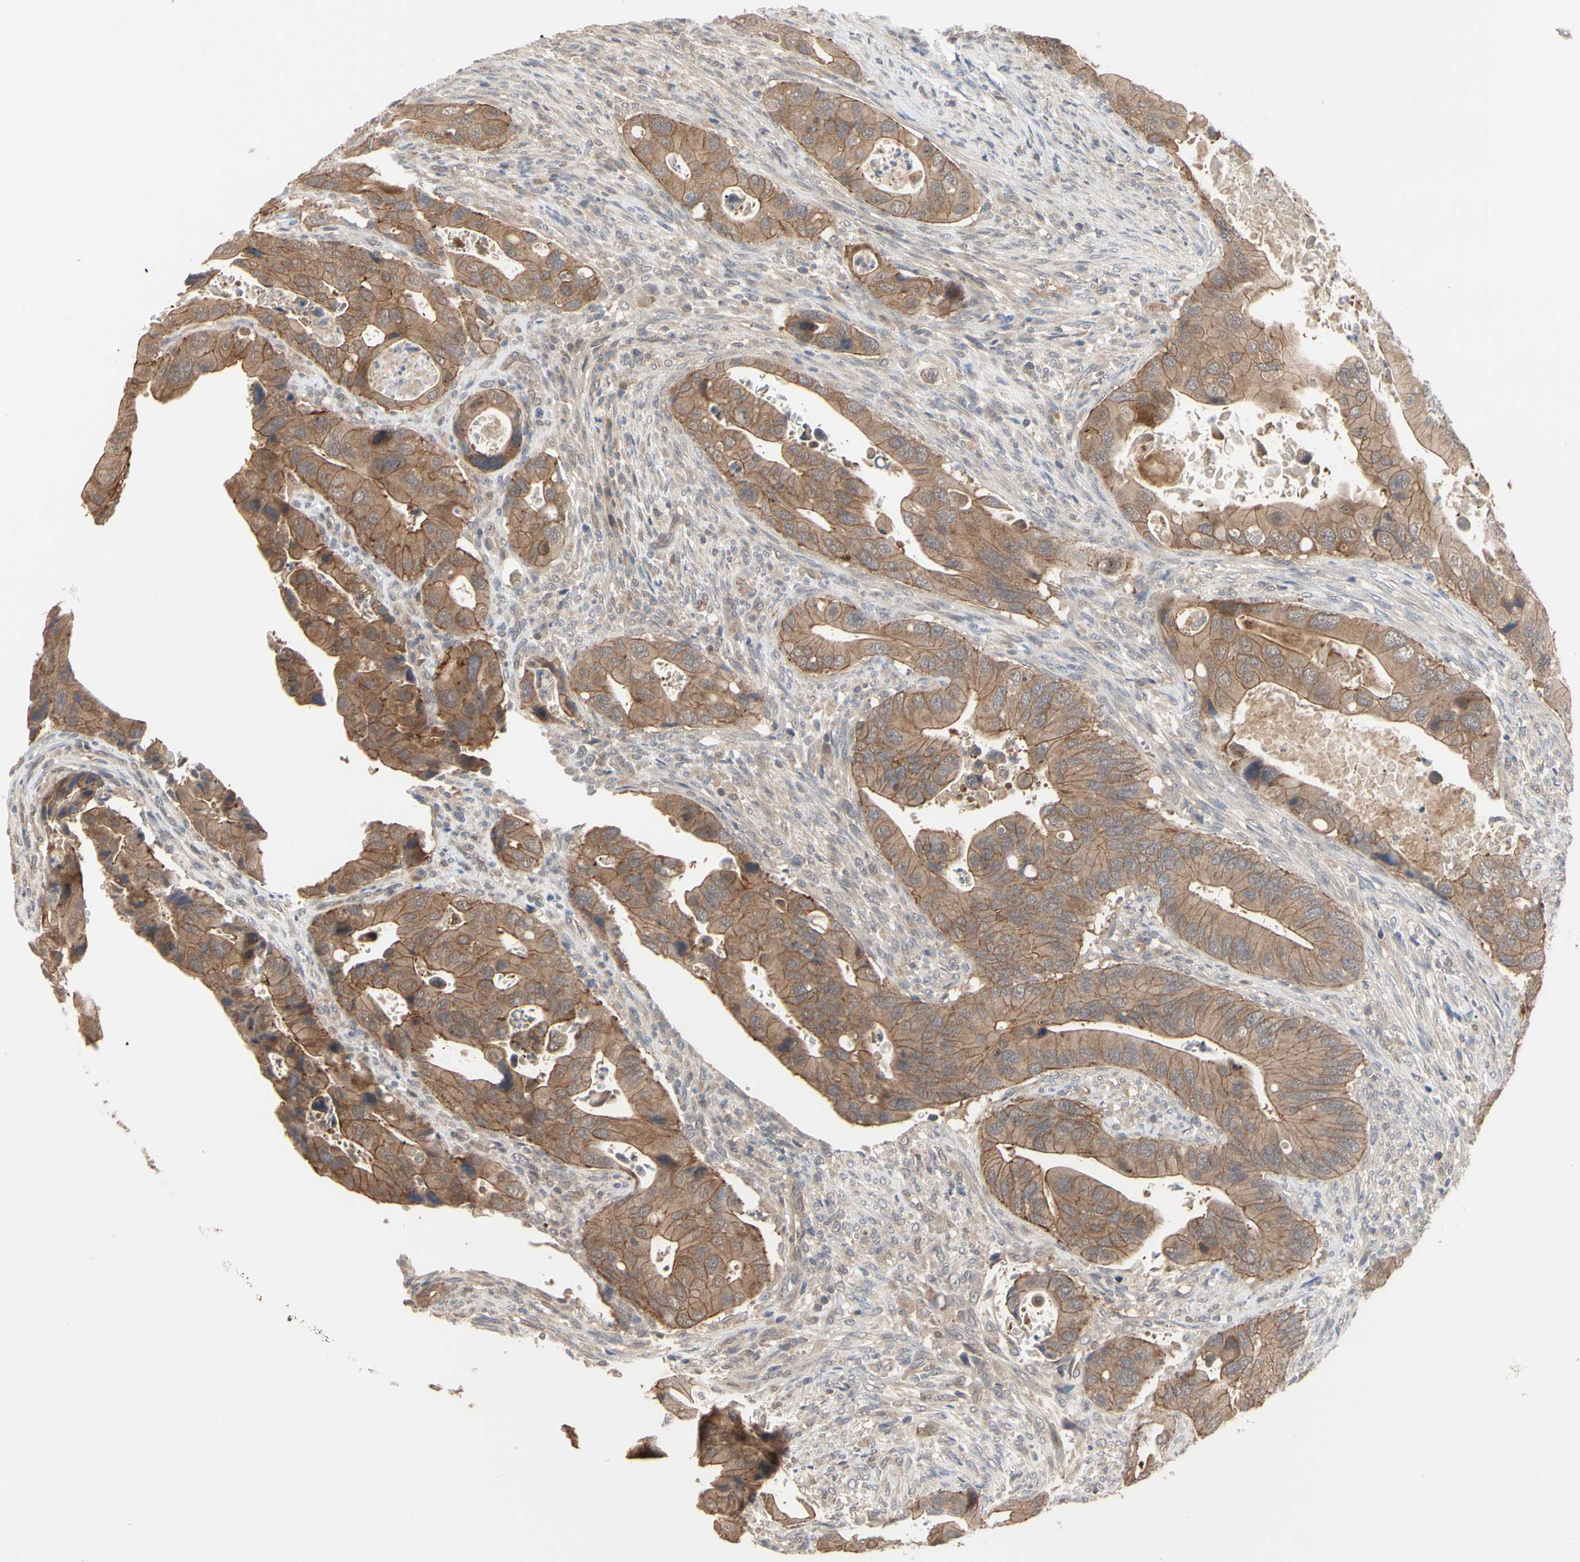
{"staining": {"intensity": "moderate", "quantity": ">75%", "location": "cytoplasmic/membranous"}, "tissue": "colorectal cancer", "cell_type": "Tumor cells", "image_type": "cancer", "snomed": [{"axis": "morphology", "description": "Adenocarcinoma, NOS"}, {"axis": "topography", "description": "Rectum"}], "caption": "This is a histology image of immunohistochemistry (IHC) staining of adenocarcinoma (colorectal), which shows moderate positivity in the cytoplasmic/membranous of tumor cells.", "gene": "DPP8", "patient": {"sex": "female", "age": 57}}